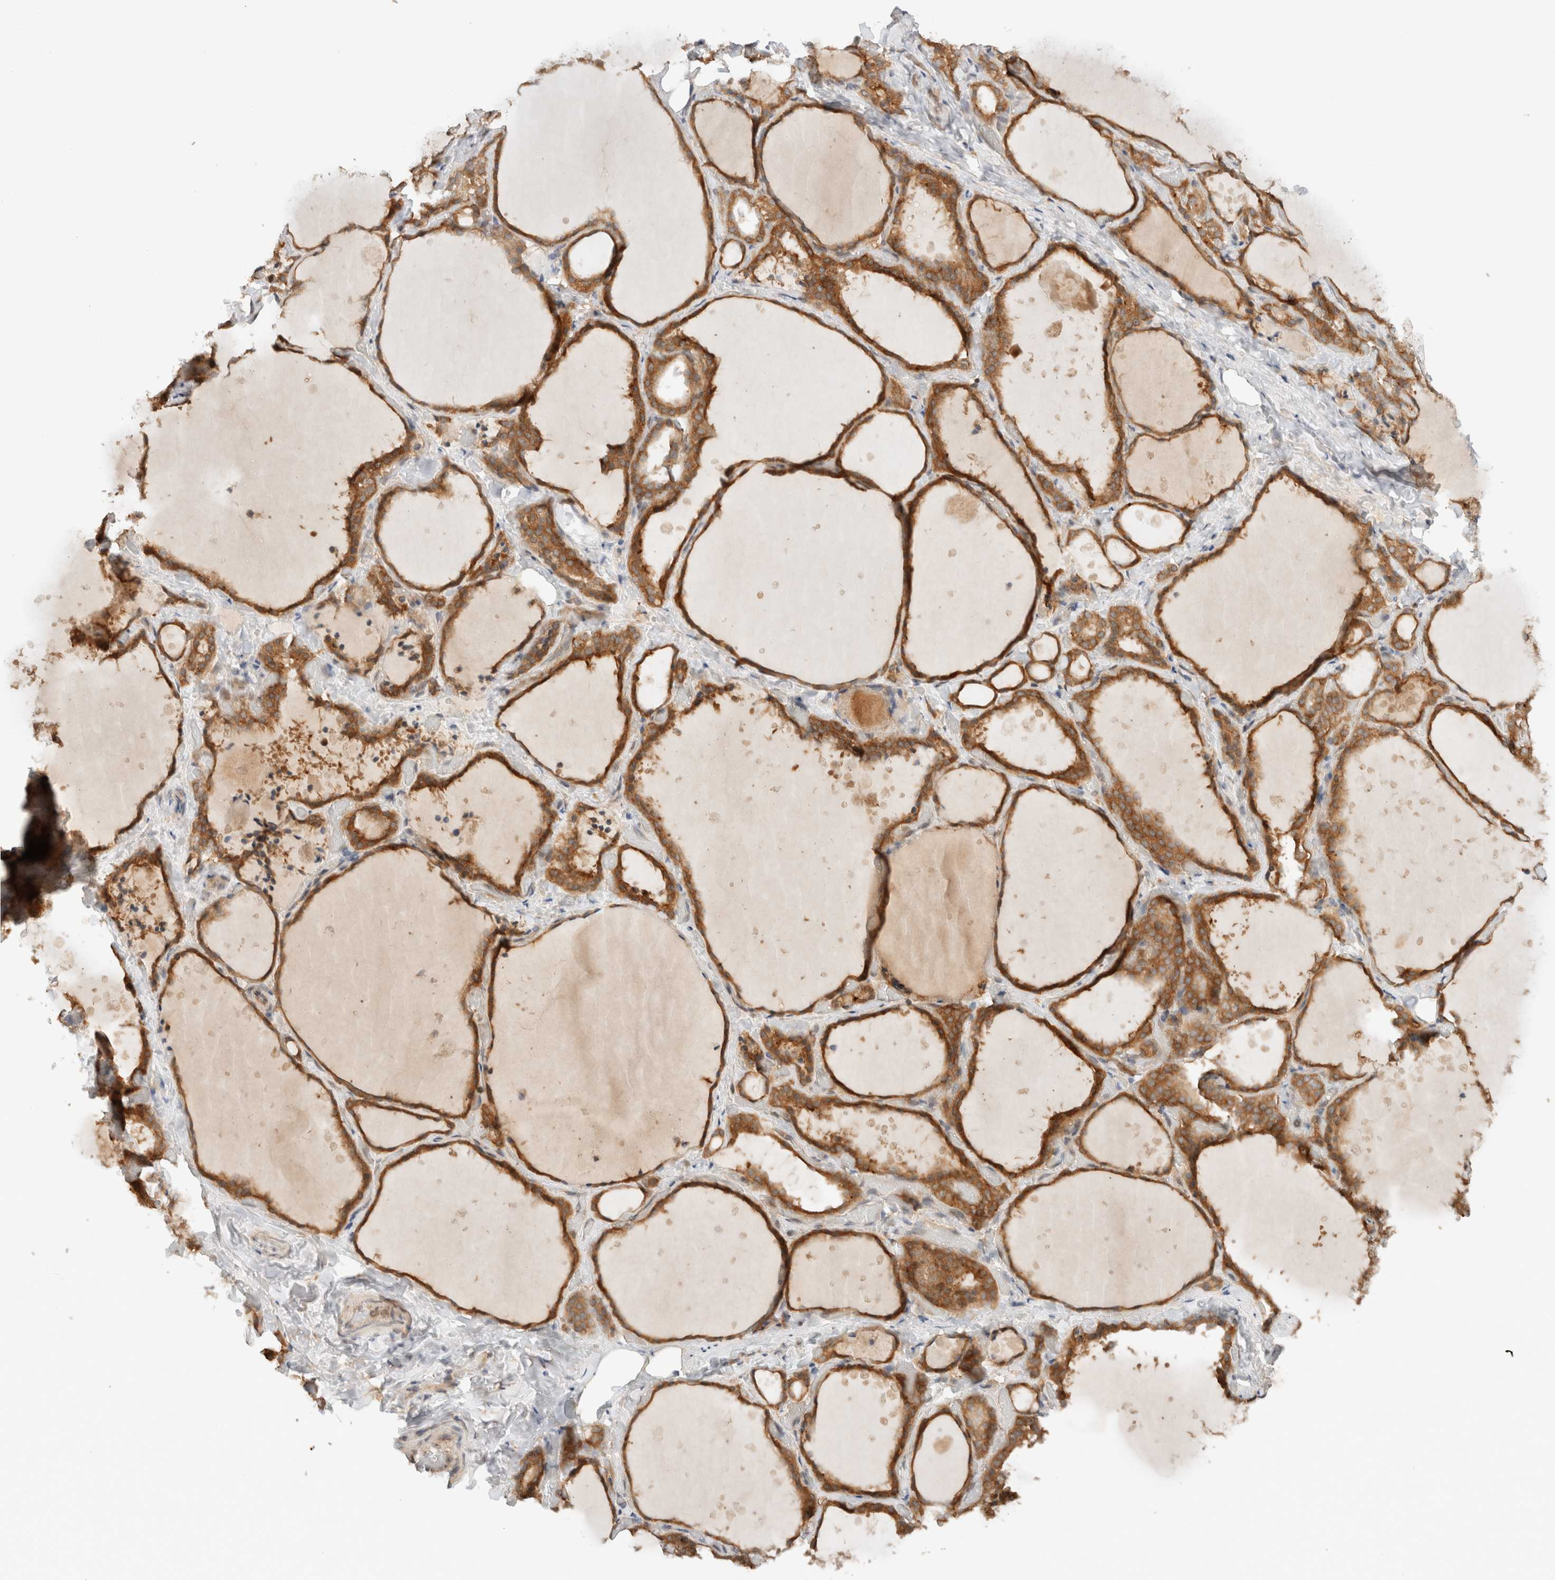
{"staining": {"intensity": "moderate", "quantity": ">75%", "location": "cytoplasmic/membranous"}, "tissue": "thyroid gland", "cell_type": "Glandular cells", "image_type": "normal", "snomed": [{"axis": "morphology", "description": "Normal tissue, NOS"}, {"axis": "topography", "description": "Thyroid gland"}], "caption": "Immunohistochemistry (IHC) of normal thyroid gland reveals medium levels of moderate cytoplasmic/membranous expression in approximately >75% of glandular cells. The protein of interest is shown in brown color, while the nuclei are stained blue.", "gene": "ARFGEF2", "patient": {"sex": "female", "age": 44}}